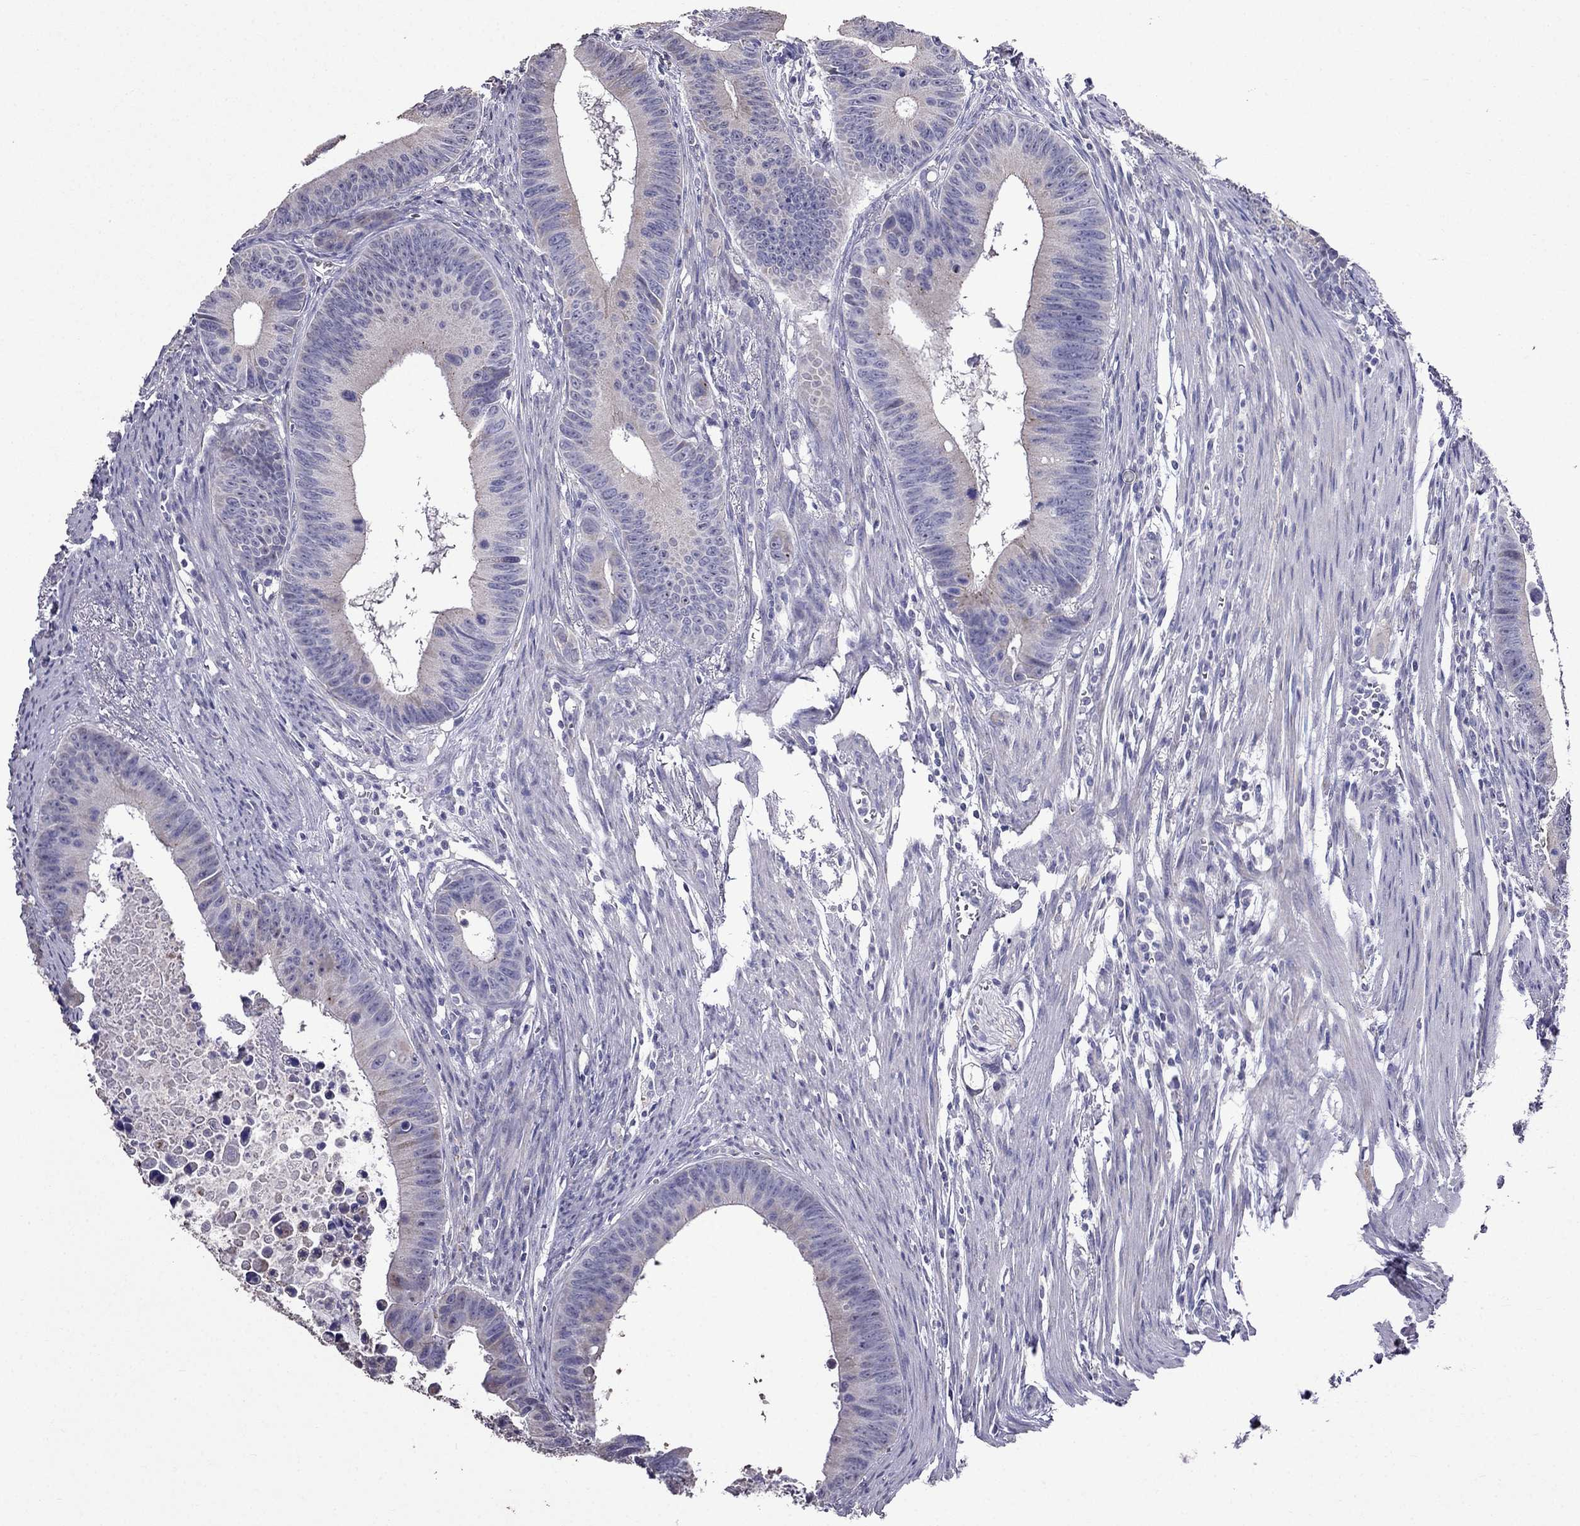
{"staining": {"intensity": "negative", "quantity": "none", "location": "none"}, "tissue": "colorectal cancer", "cell_type": "Tumor cells", "image_type": "cancer", "snomed": [{"axis": "morphology", "description": "Adenocarcinoma, NOS"}, {"axis": "topography", "description": "Colon"}], "caption": "A histopathology image of colorectal cancer stained for a protein shows no brown staining in tumor cells.", "gene": "AK5", "patient": {"sex": "female", "age": 87}}